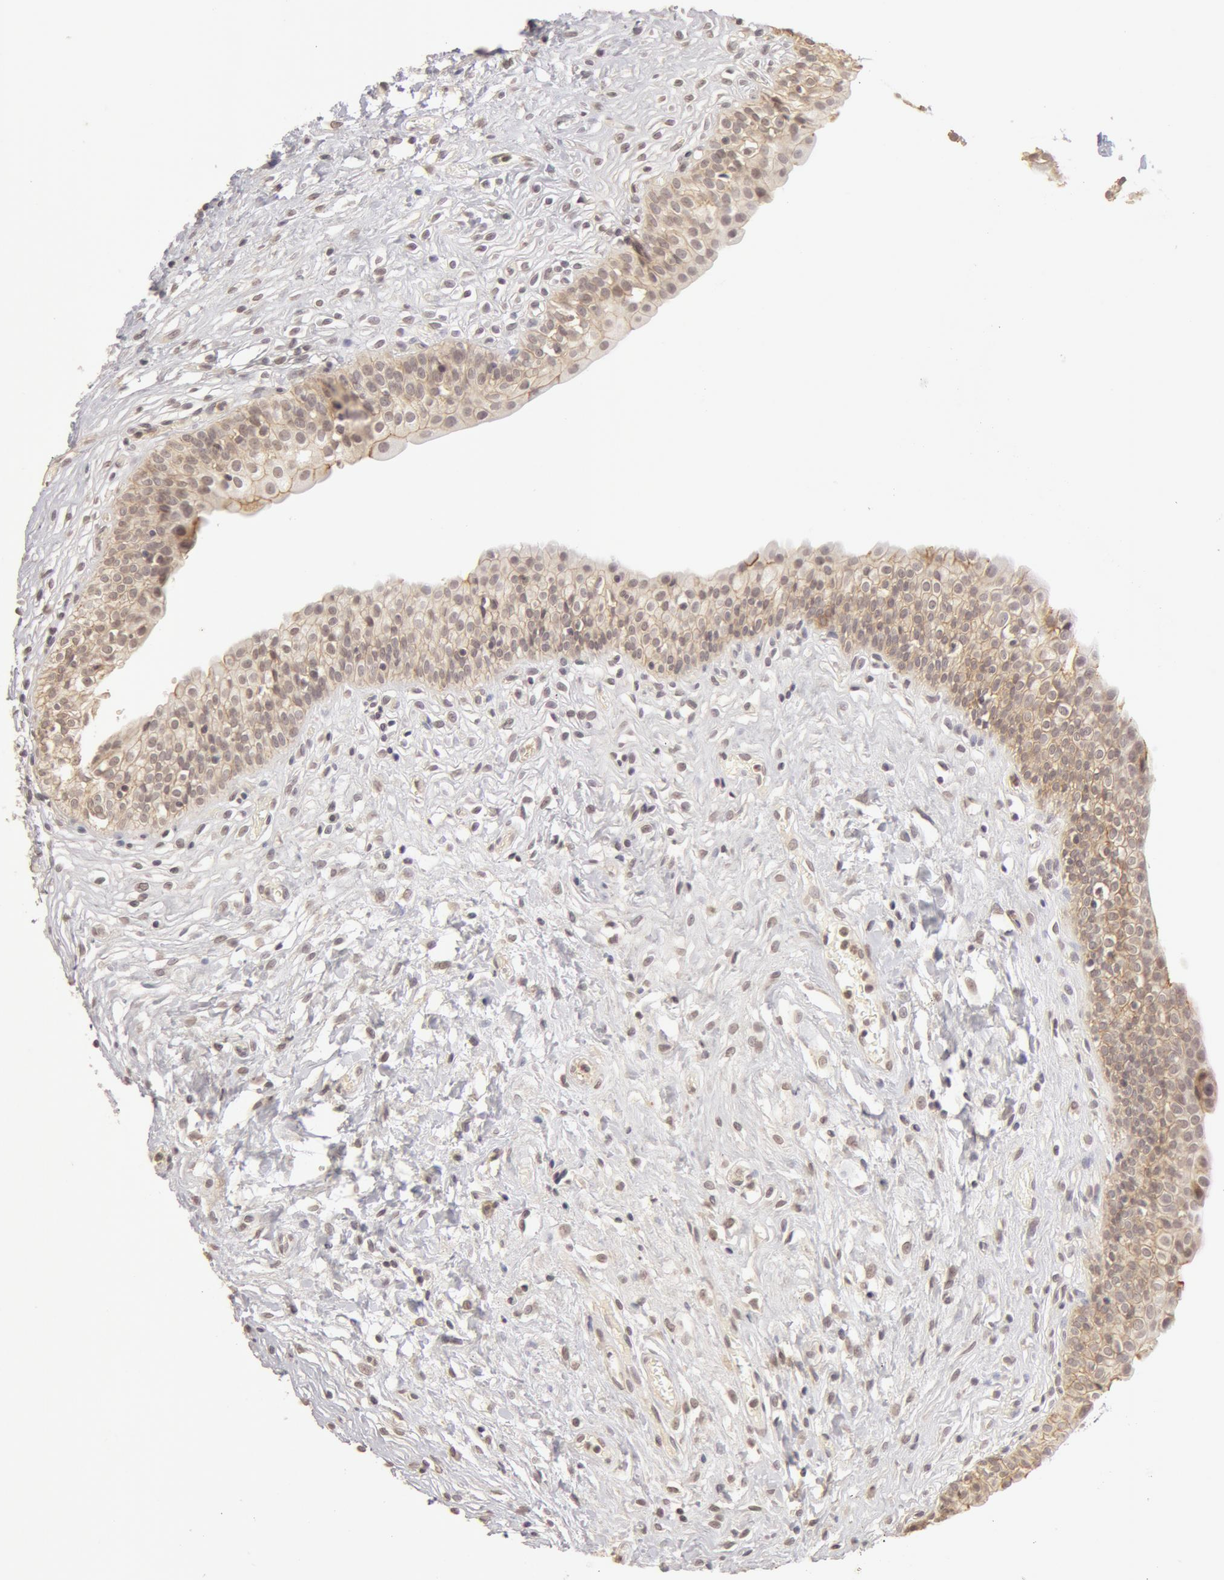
{"staining": {"intensity": "moderate", "quantity": ">75%", "location": "cytoplasmic/membranous"}, "tissue": "urinary bladder", "cell_type": "Urothelial cells", "image_type": "normal", "snomed": [{"axis": "morphology", "description": "Adenocarcinoma, NOS"}, {"axis": "topography", "description": "Urinary bladder"}], "caption": "Urothelial cells show medium levels of moderate cytoplasmic/membranous positivity in about >75% of cells in benign human urinary bladder.", "gene": "ADAM10", "patient": {"sex": "male", "age": 61}}